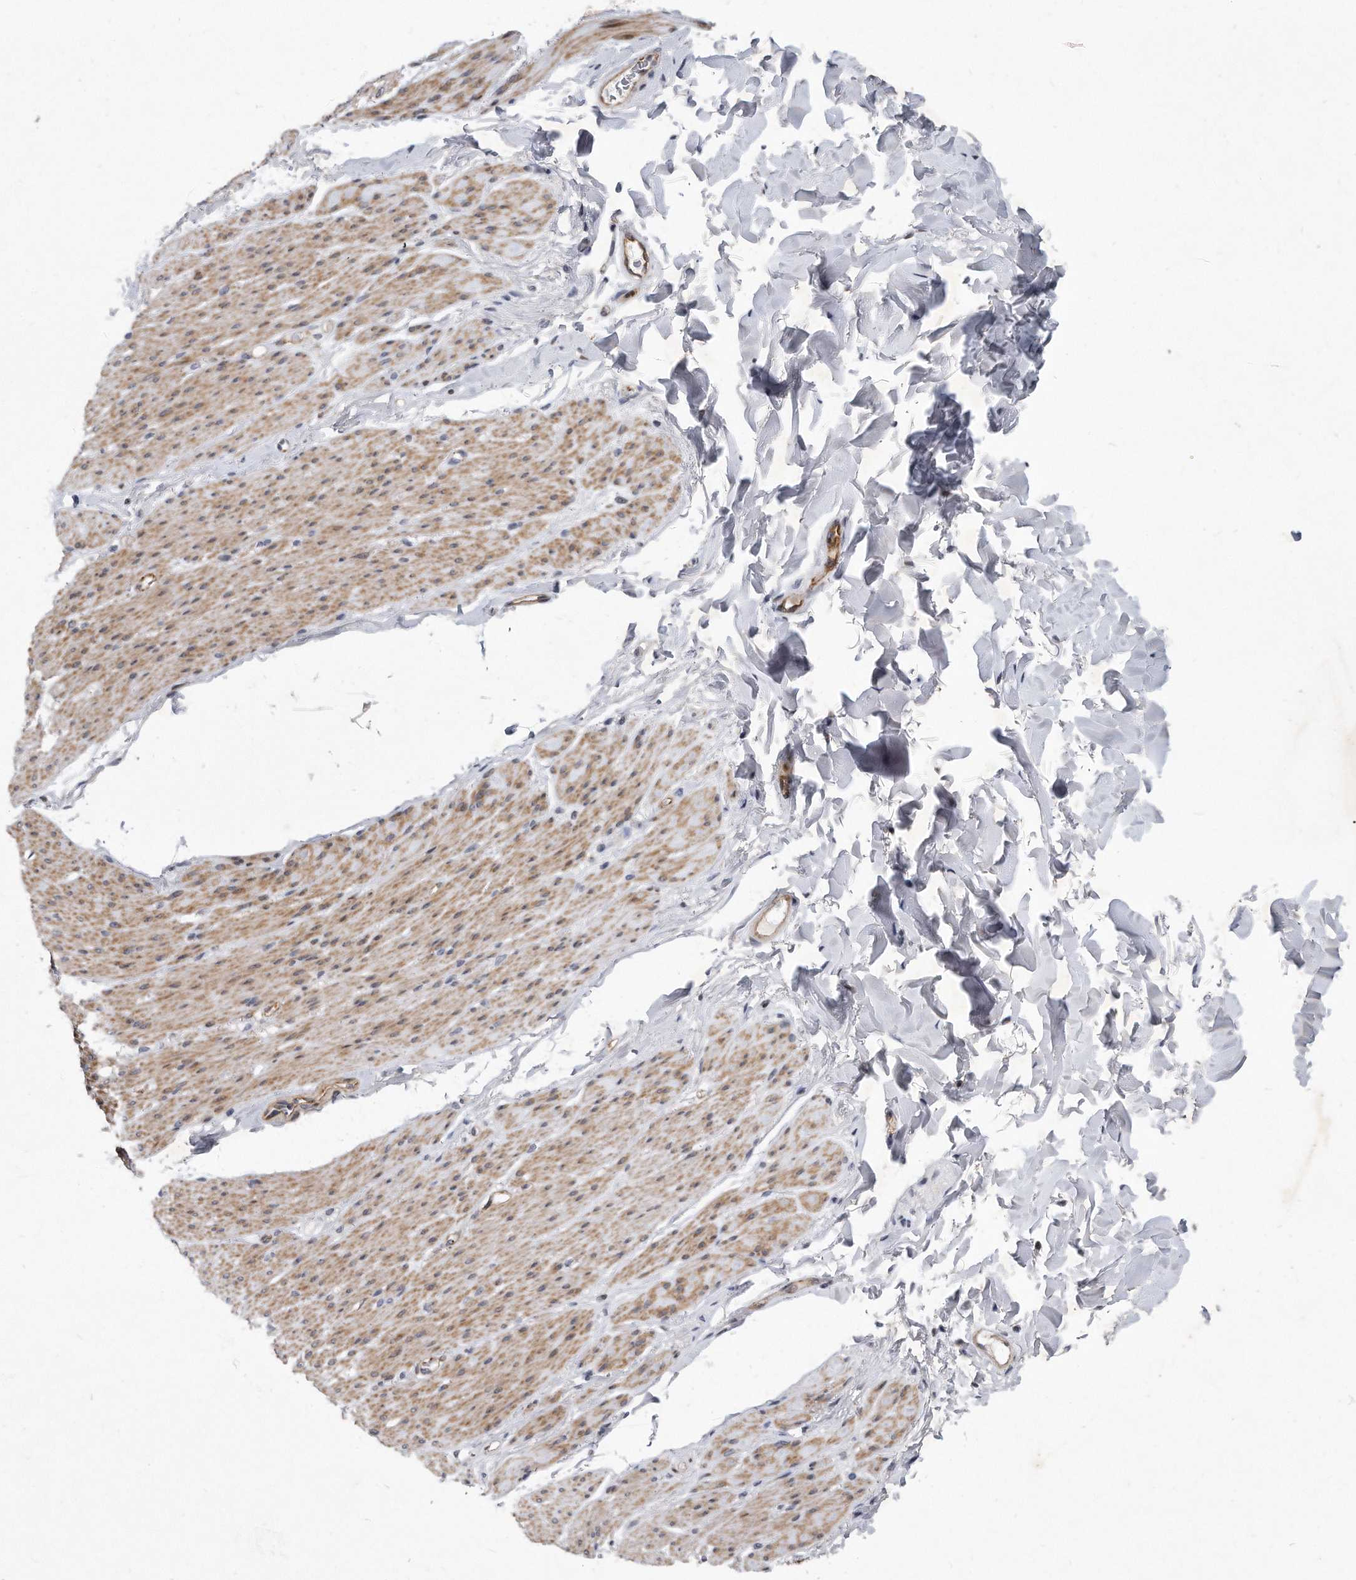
{"staining": {"intensity": "moderate", "quantity": "25%-75%", "location": "cytoplasmic/membranous"}, "tissue": "smooth muscle", "cell_type": "Smooth muscle cells", "image_type": "normal", "snomed": [{"axis": "morphology", "description": "Normal tissue, NOS"}, {"axis": "topography", "description": "Colon"}, {"axis": "topography", "description": "Peripheral nerve tissue"}], "caption": "The immunohistochemical stain highlights moderate cytoplasmic/membranous staining in smooth muscle cells of unremarkable smooth muscle.", "gene": "PGBD2", "patient": {"sex": "female", "age": 61}}